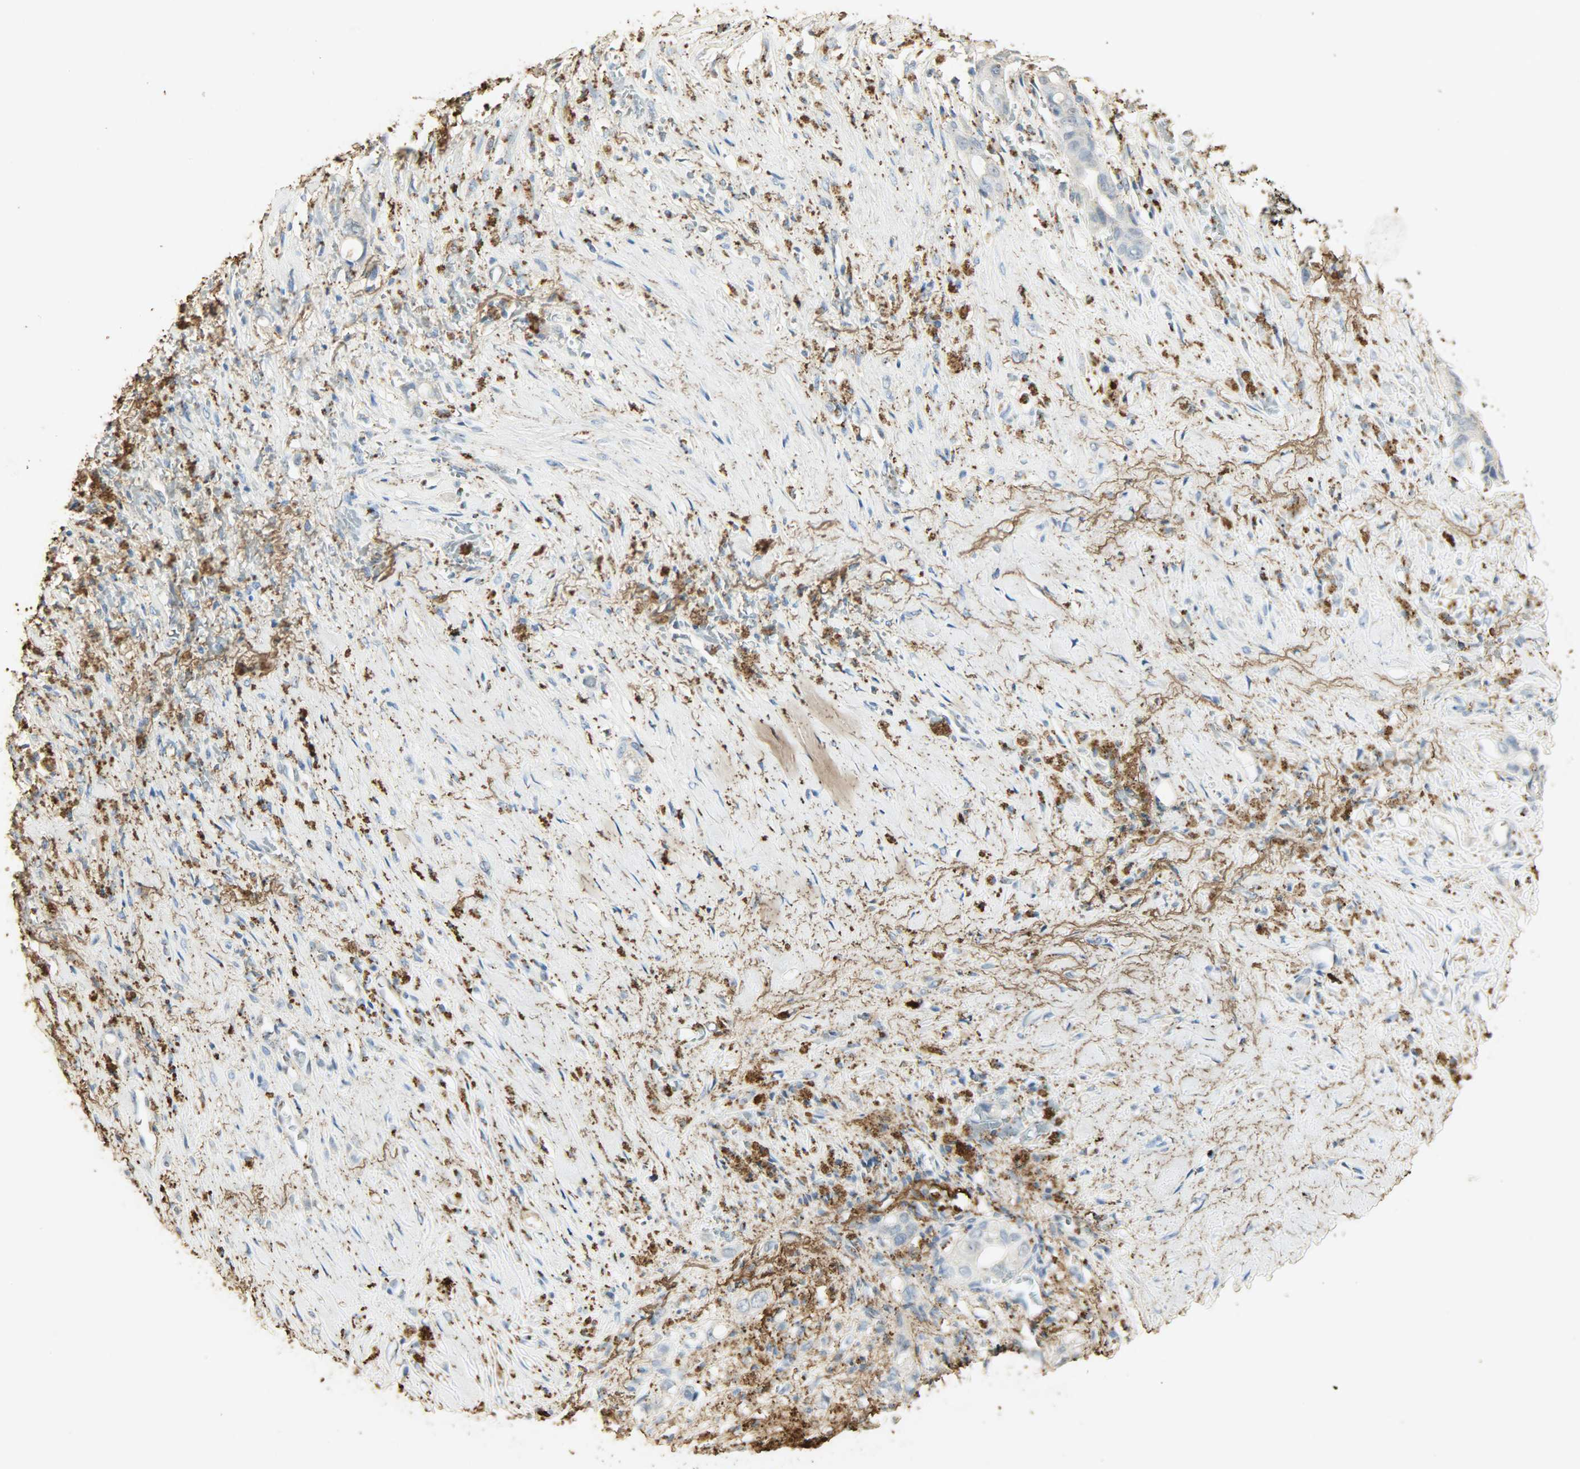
{"staining": {"intensity": "negative", "quantity": "none", "location": "none"}, "tissue": "liver cancer", "cell_type": "Tumor cells", "image_type": "cancer", "snomed": [{"axis": "morphology", "description": "Cholangiocarcinoma"}, {"axis": "topography", "description": "Liver"}], "caption": "Immunohistochemistry micrograph of neoplastic tissue: human liver cholangiocarcinoma stained with DAB (3,3'-diaminobenzidine) displays no significant protein expression in tumor cells. The staining was performed using DAB to visualize the protein expression in brown, while the nuclei were stained in blue with hematoxylin (Magnification: 20x).", "gene": "ASB9", "patient": {"sex": "female", "age": 70}}